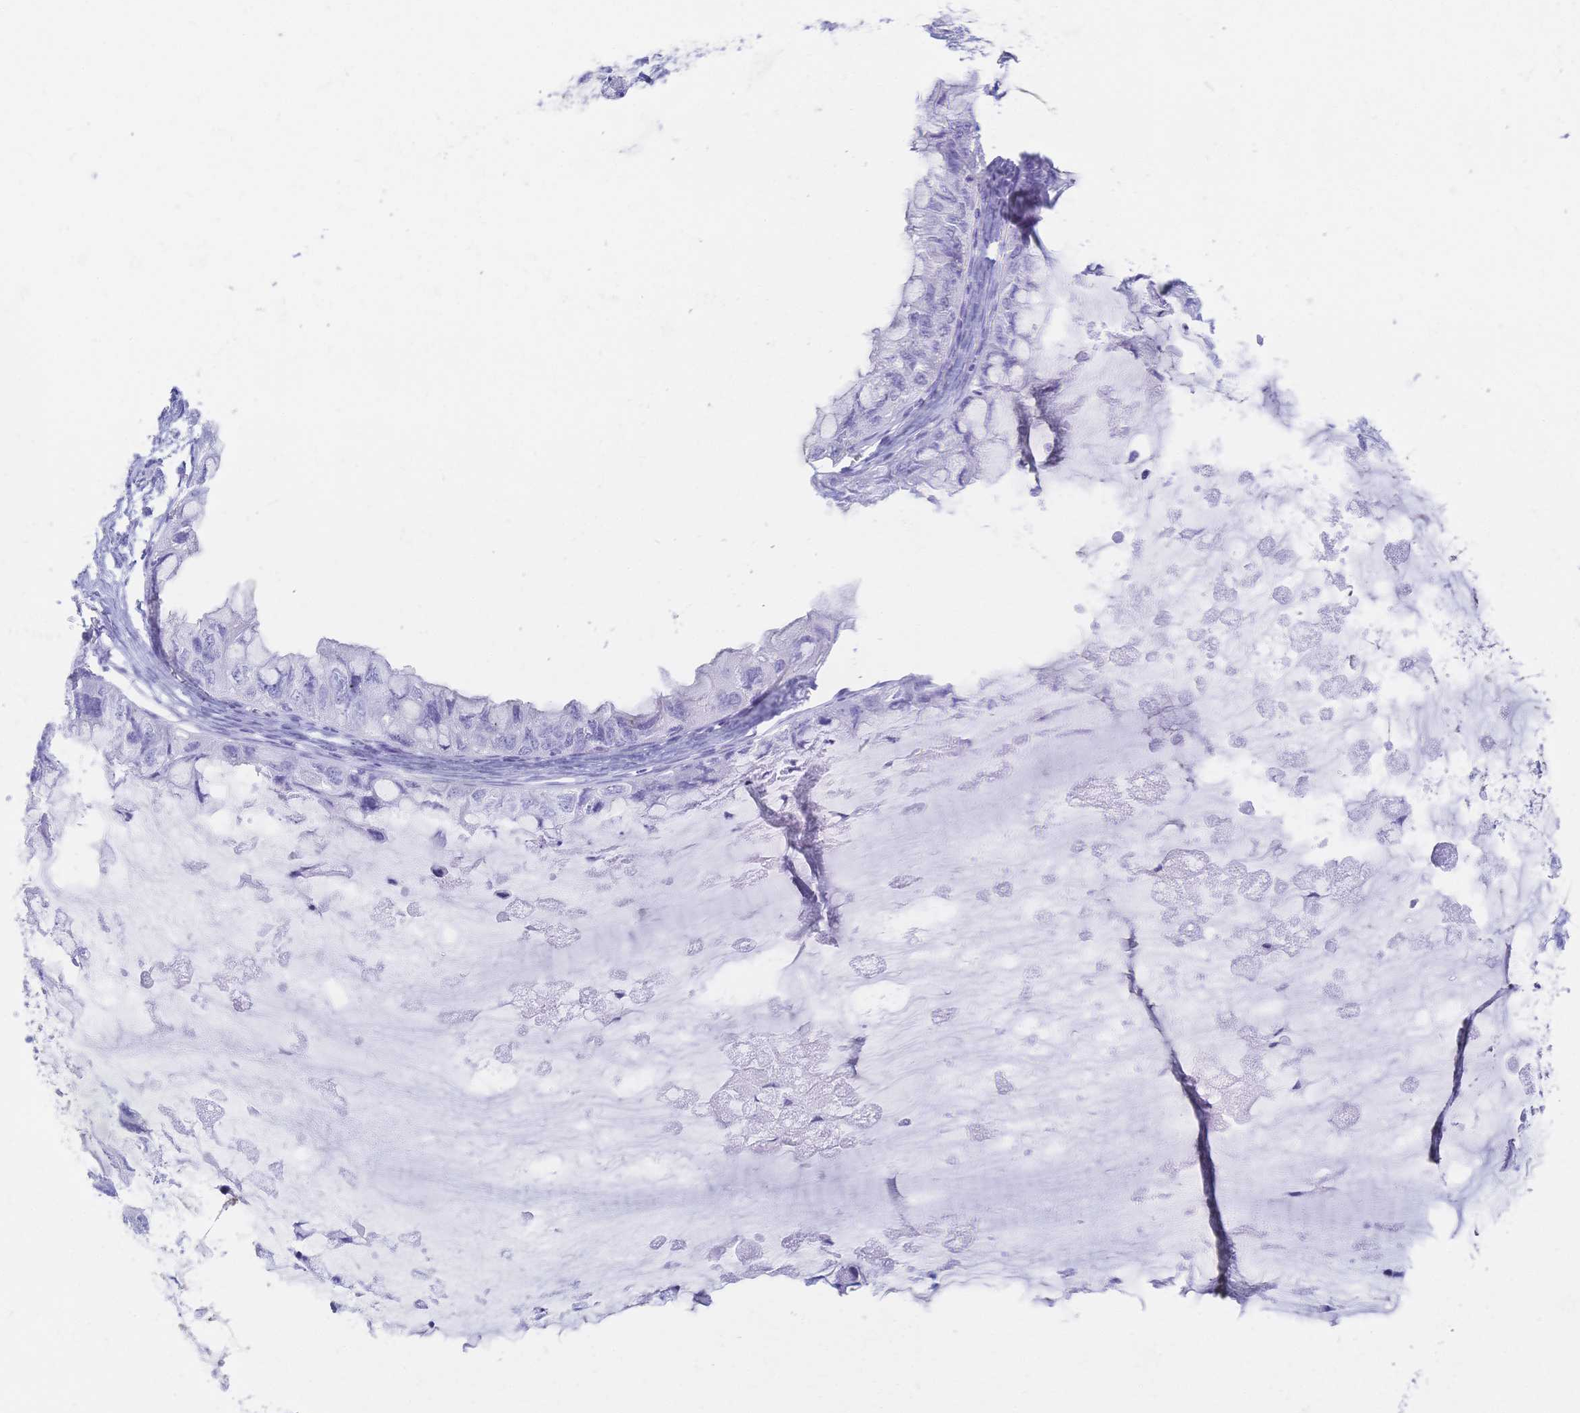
{"staining": {"intensity": "negative", "quantity": "none", "location": "none"}, "tissue": "ovarian cancer", "cell_type": "Tumor cells", "image_type": "cancer", "snomed": [{"axis": "morphology", "description": "Cystadenocarcinoma, mucinous, NOS"}, {"axis": "topography", "description": "Ovary"}], "caption": "IHC histopathology image of neoplastic tissue: ovarian cancer (mucinous cystadenocarcinoma) stained with DAB (3,3'-diaminobenzidine) shows no significant protein expression in tumor cells.", "gene": "MEP1B", "patient": {"sex": "female", "age": 72}}